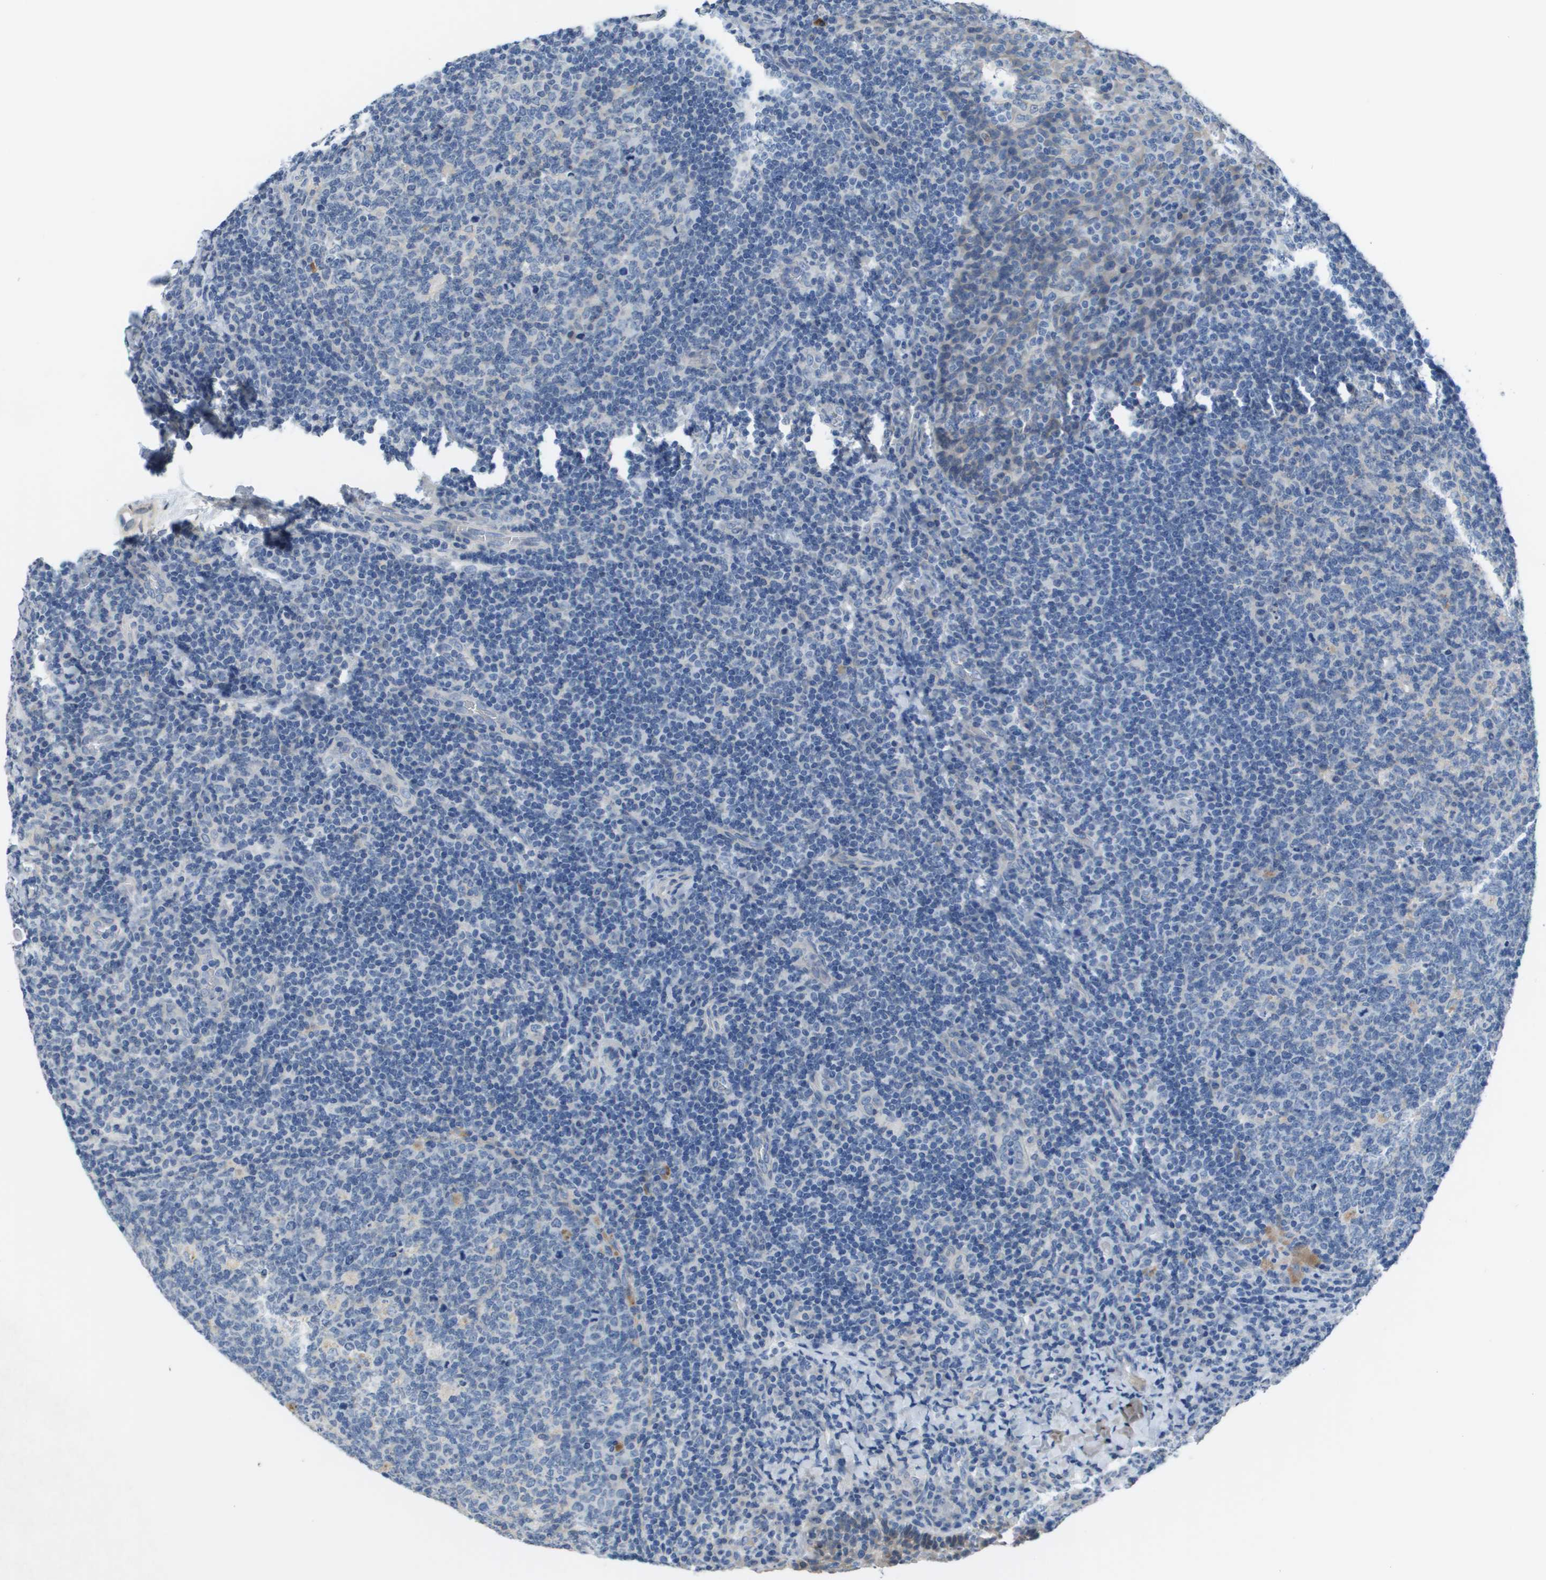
{"staining": {"intensity": "negative", "quantity": "none", "location": "none"}, "tissue": "tonsil", "cell_type": "Germinal center cells", "image_type": "normal", "snomed": [{"axis": "morphology", "description": "Normal tissue, NOS"}, {"axis": "topography", "description": "Tonsil"}], "caption": "Immunohistochemistry (IHC) of benign human tonsil reveals no positivity in germinal center cells.", "gene": "NCS1", "patient": {"sex": "male", "age": 17}}